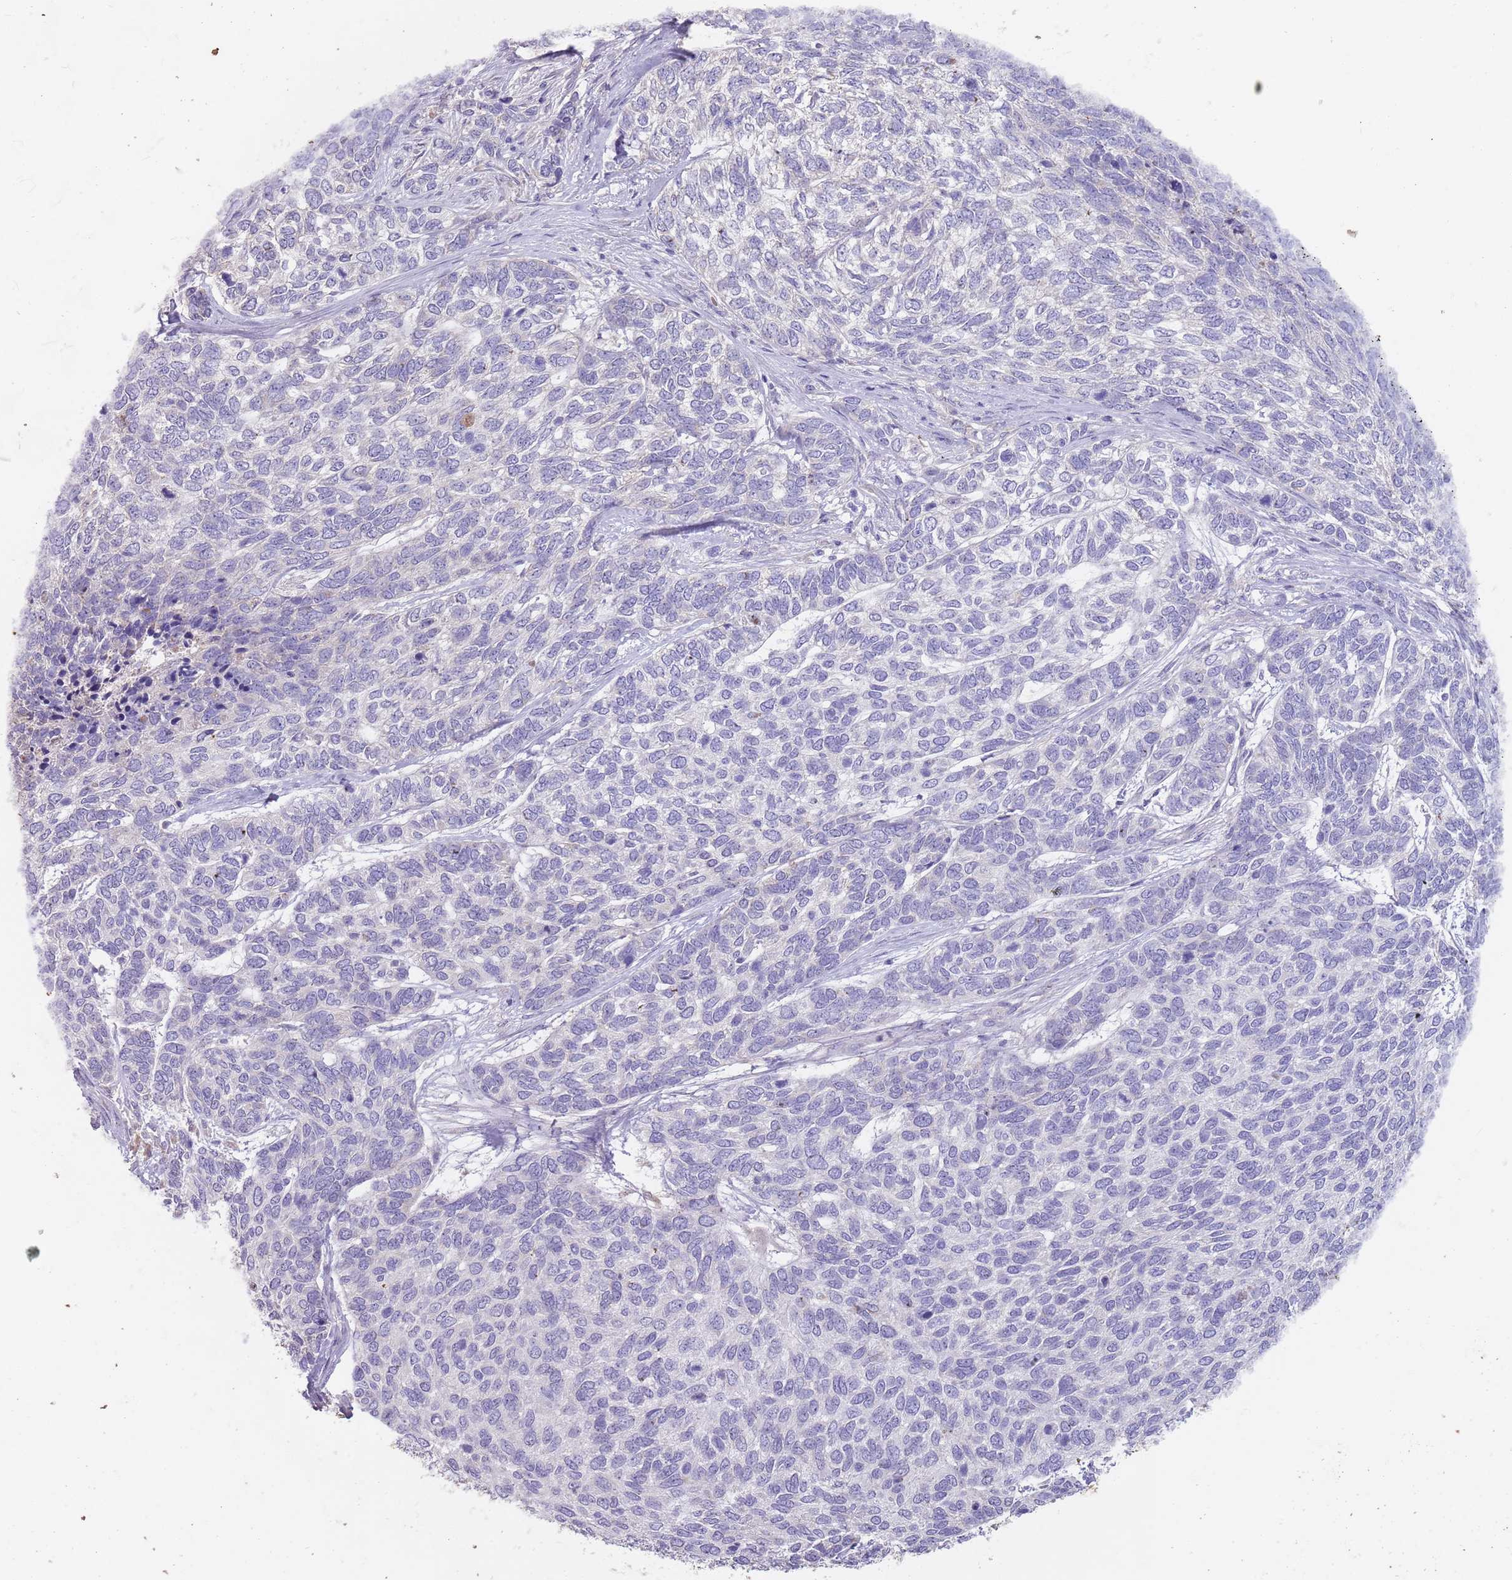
{"staining": {"intensity": "negative", "quantity": "none", "location": "none"}, "tissue": "skin cancer", "cell_type": "Tumor cells", "image_type": "cancer", "snomed": [{"axis": "morphology", "description": "Basal cell carcinoma"}, {"axis": "topography", "description": "Skin"}], "caption": "The image reveals no staining of tumor cells in skin cancer.", "gene": "TMEM251", "patient": {"sex": "female", "age": 65}}